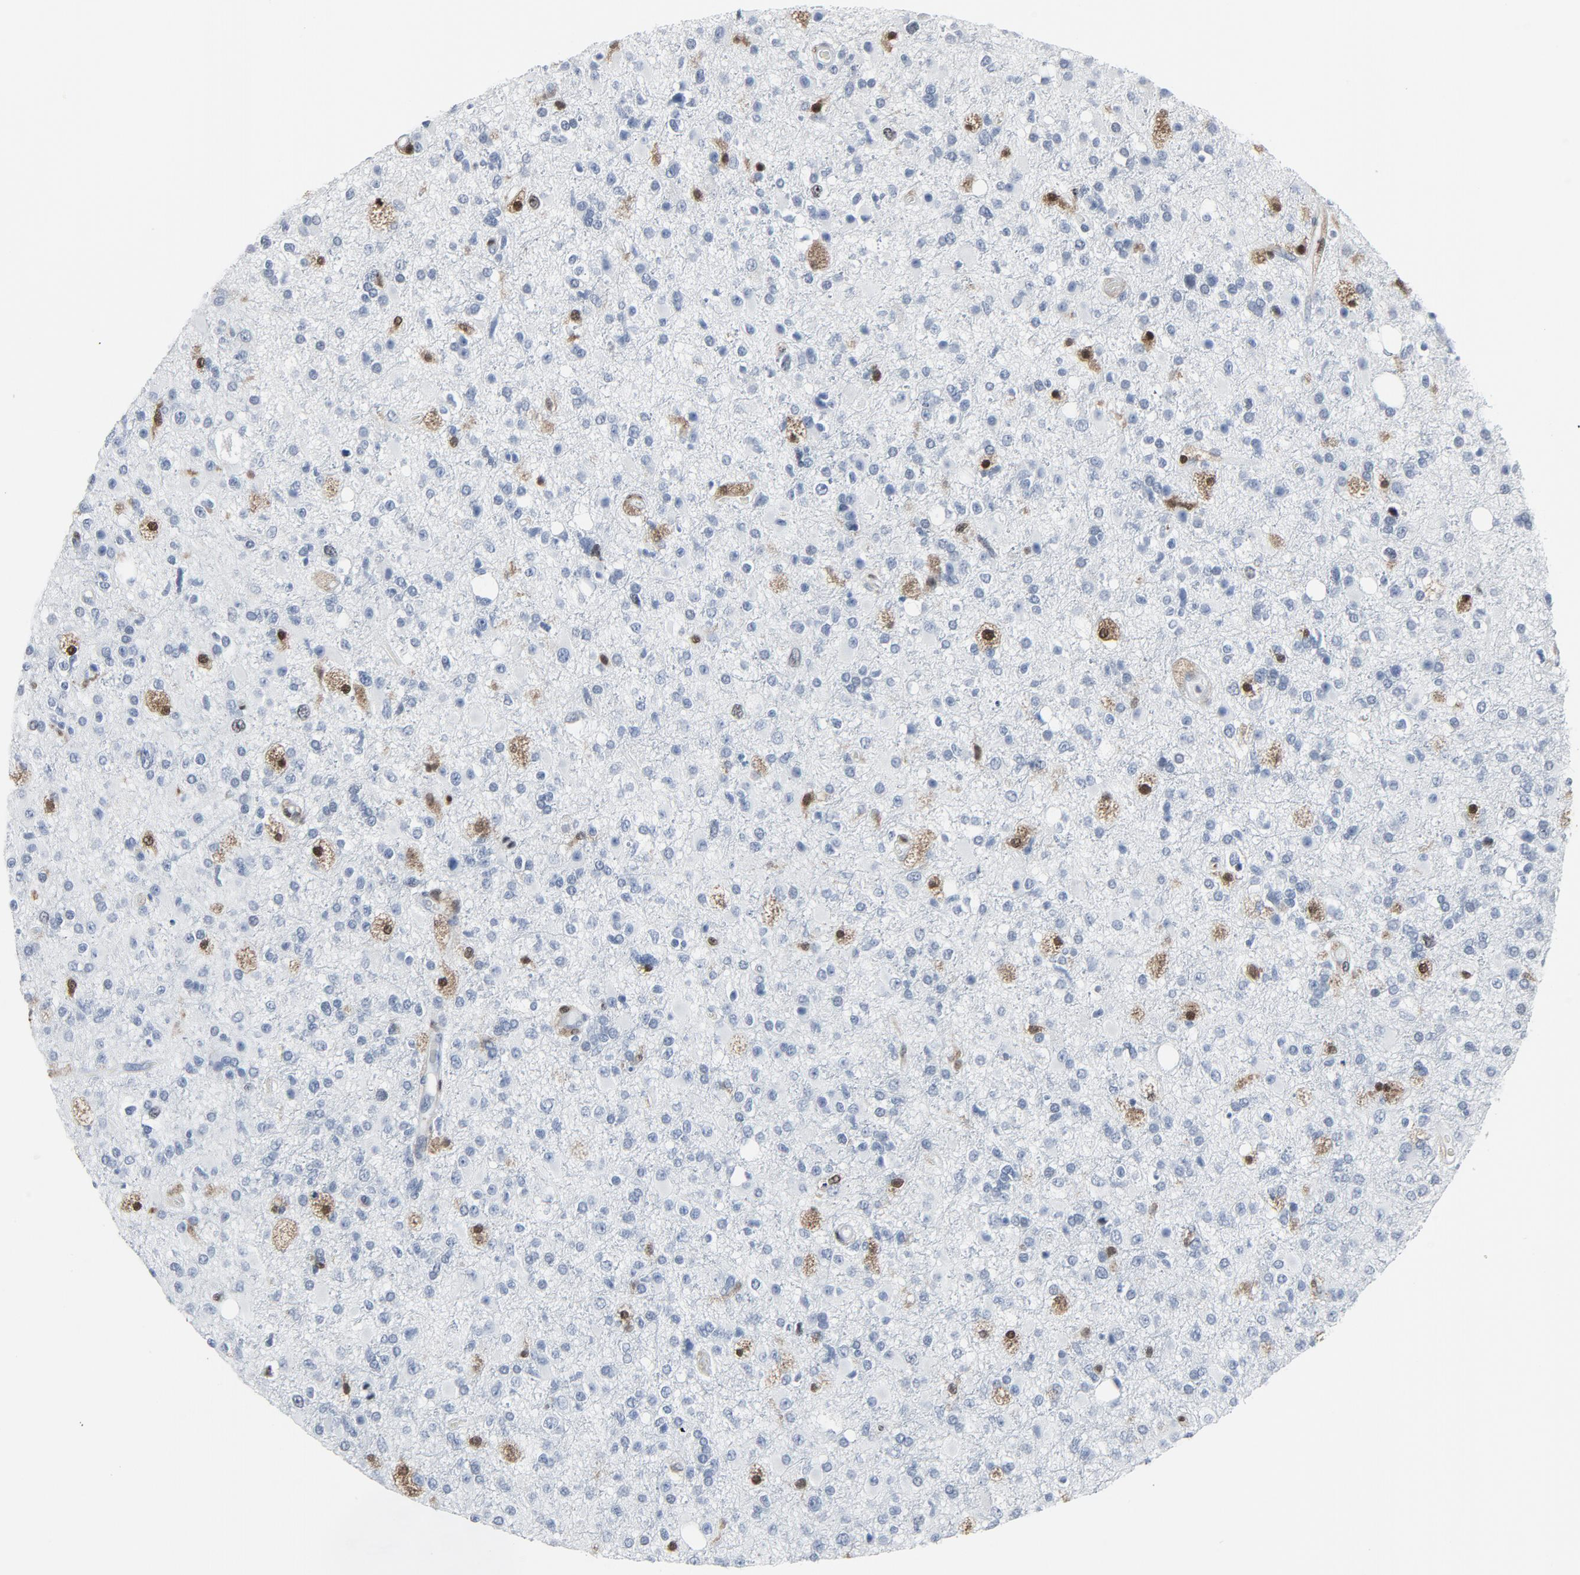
{"staining": {"intensity": "negative", "quantity": "none", "location": "none"}, "tissue": "glioma", "cell_type": "Tumor cells", "image_type": "cancer", "snomed": [{"axis": "morphology", "description": "Glioma, malignant, High grade"}, {"axis": "topography", "description": "Brain"}], "caption": "Protein analysis of malignant high-grade glioma demonstrates no significant expression in tumor cells. Nuclei are stained in blue.", "gene": "STAT5A", "patient": {"sex": "male", "age": 33}}